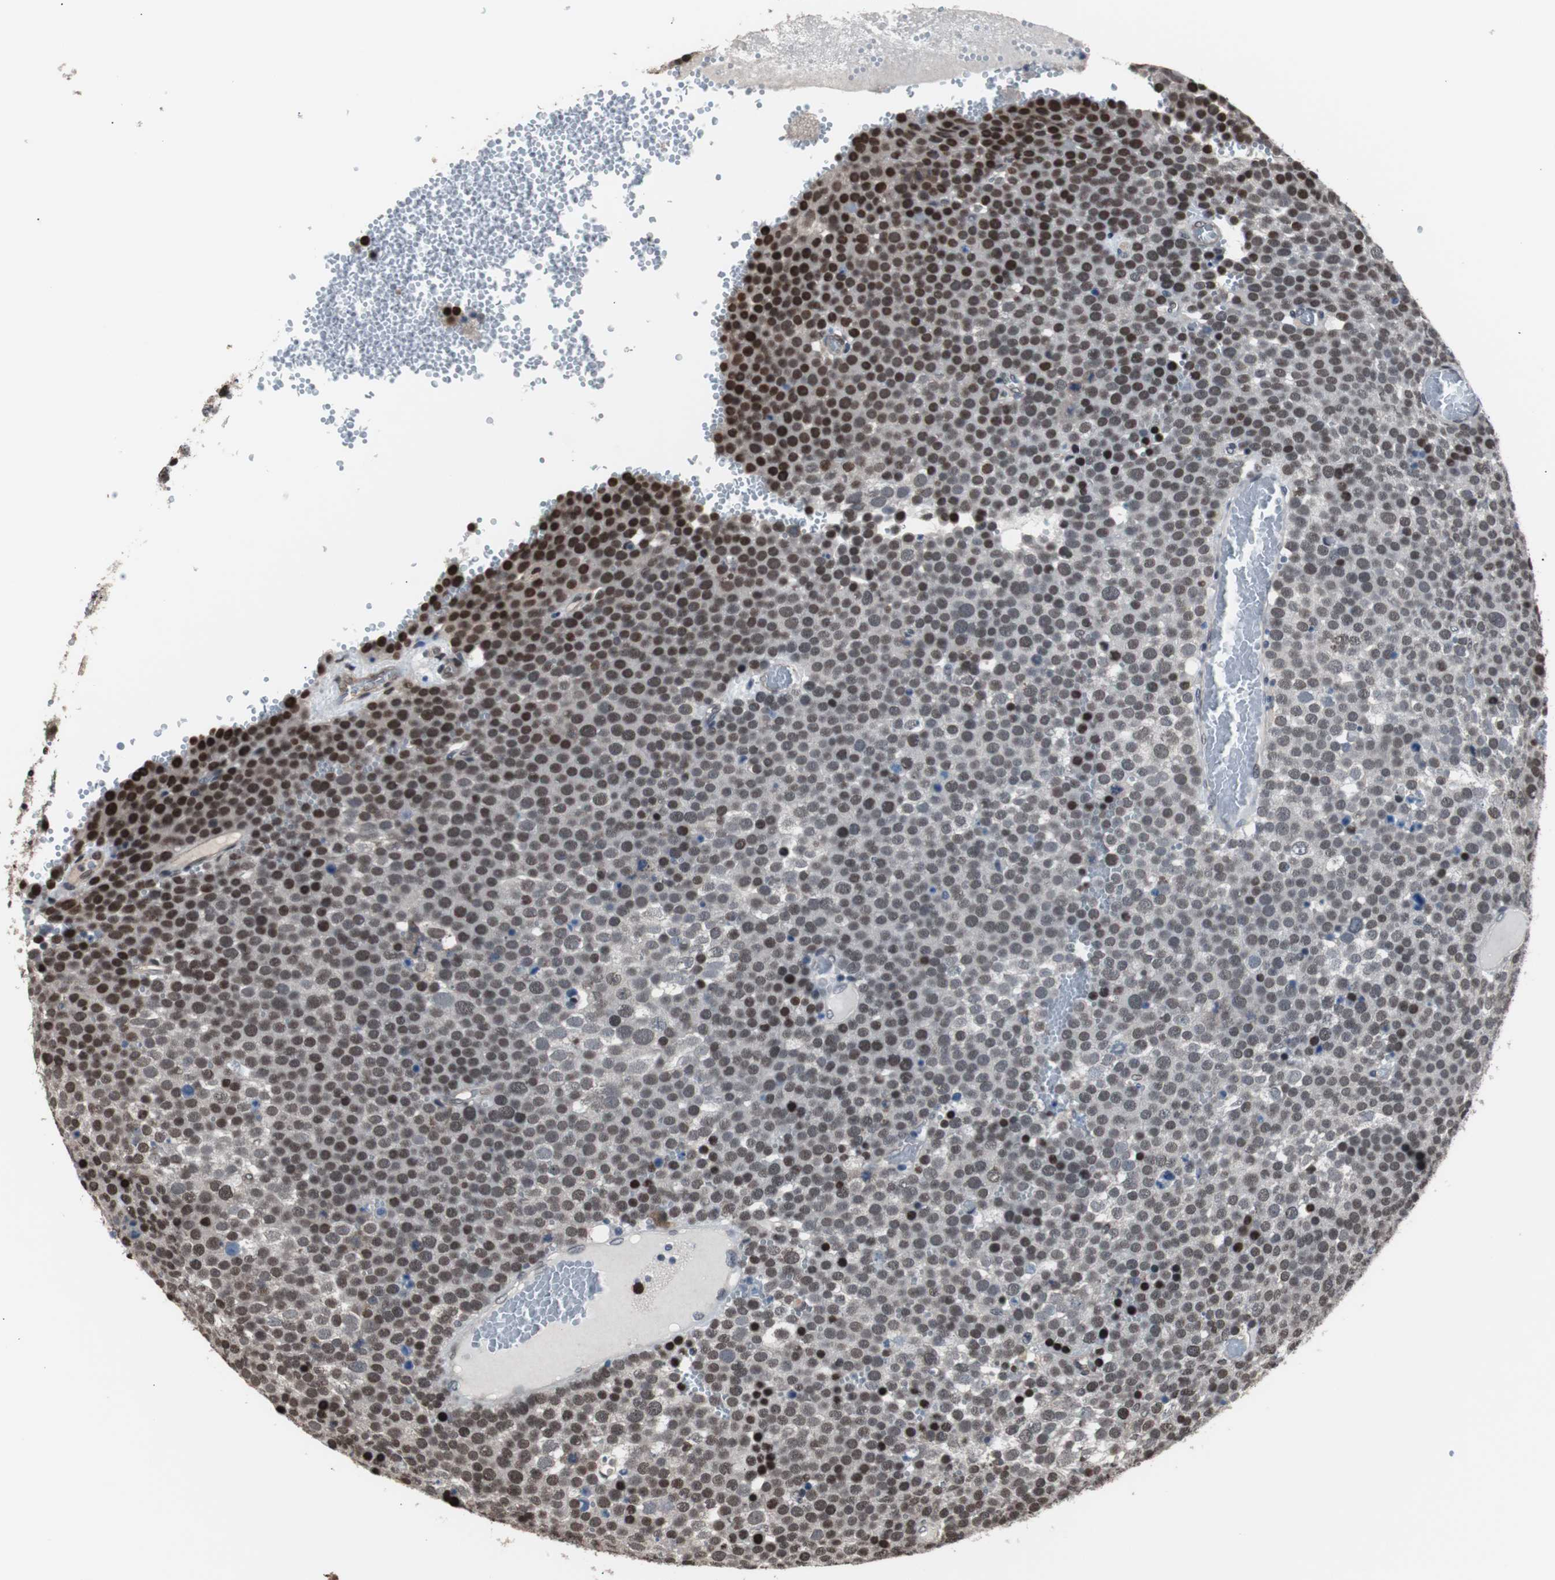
{"staining": {"intensity": "moderate", "quantity": ">75%", "location": "nuclear"}, "tissue": "testis cancer", "cell_type": "Tumor cells", "image_type": "cancer", "snomed": [{"axis": "morphology", "description": "Seminoma, NOS"}, {"axis": "topography", "description": "Testis"}], "caption": "There is medium levels of moderate nuclear expression in tumor cells of testis seminoma, as demonstrated by immunohistochemical staining (brown color).", "gene": "POGZ", "patient": {"sex": "male", "age": 71}}